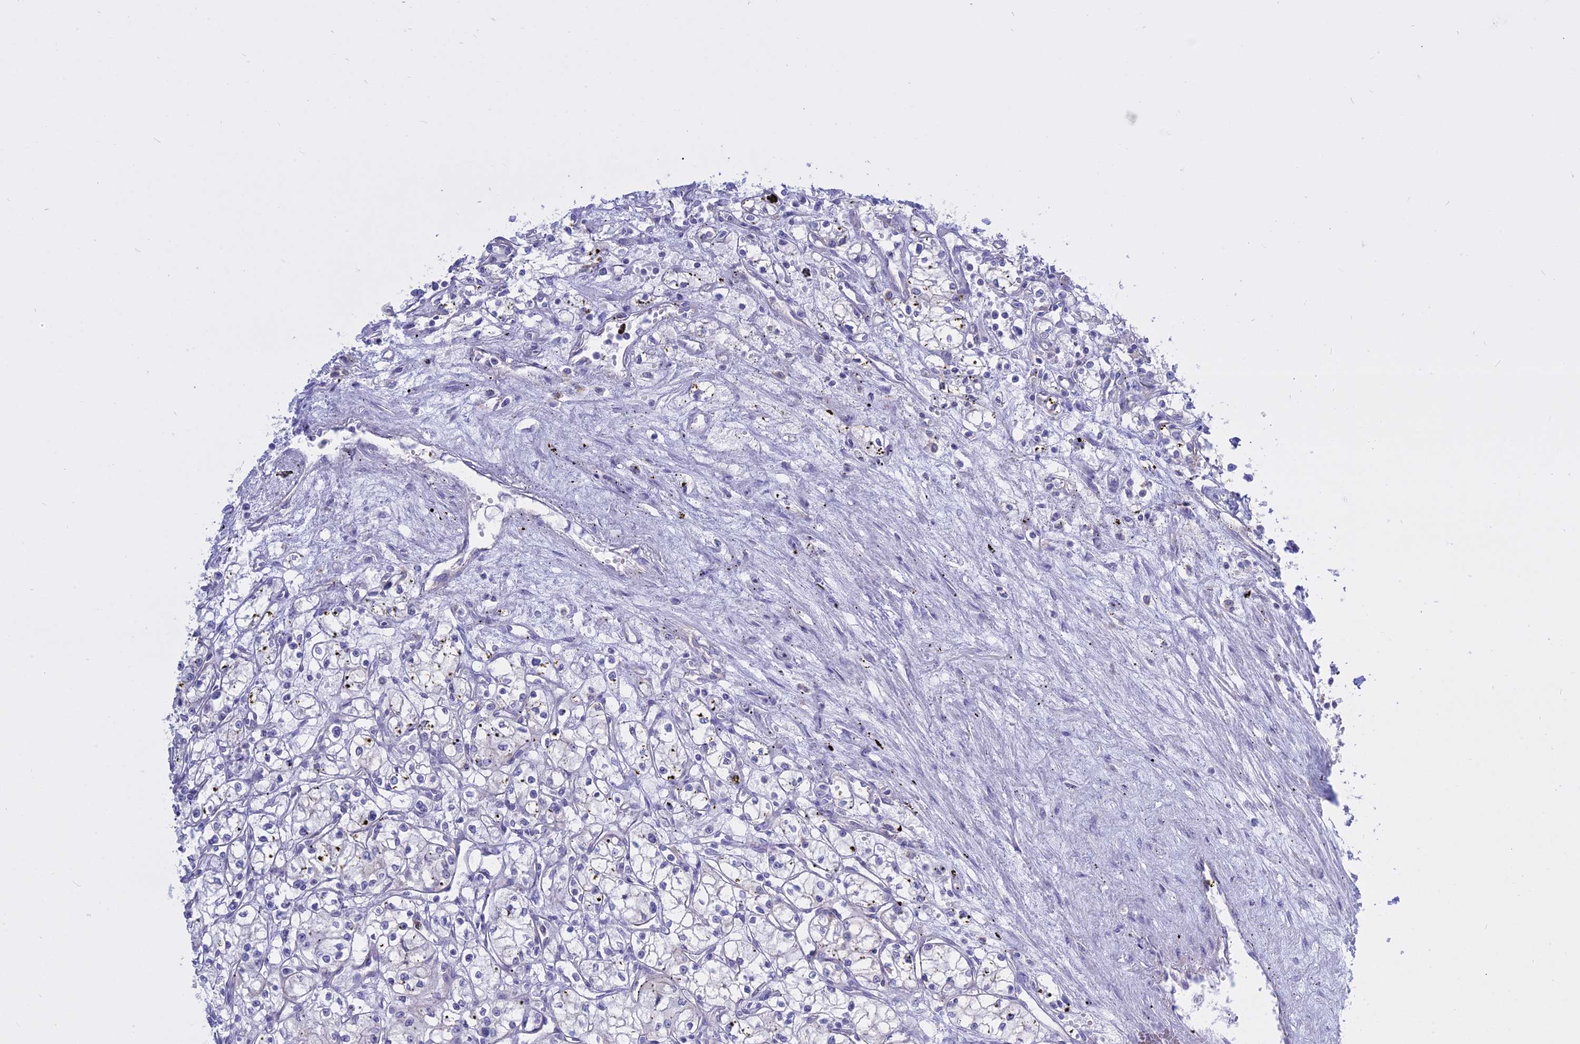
{"staining": {"intensity": "negative", "quantity": "none", "location": "none"}, "tissue": "renal cancer", "cell_type": "Tumor cells", "image_type": "cancer", "snomed": [{"axis": "morphology", "description": "Adenocarcinoma, NOS"}, {"axis": "topography", "description": "Kidney"}], "caption": "This is an immunohistochemistry (IHC) image of renal cancer. There is no staining in tumor cells.", "gene": "AHCYL1", "patient": {"sex": "male", "age": 59}}